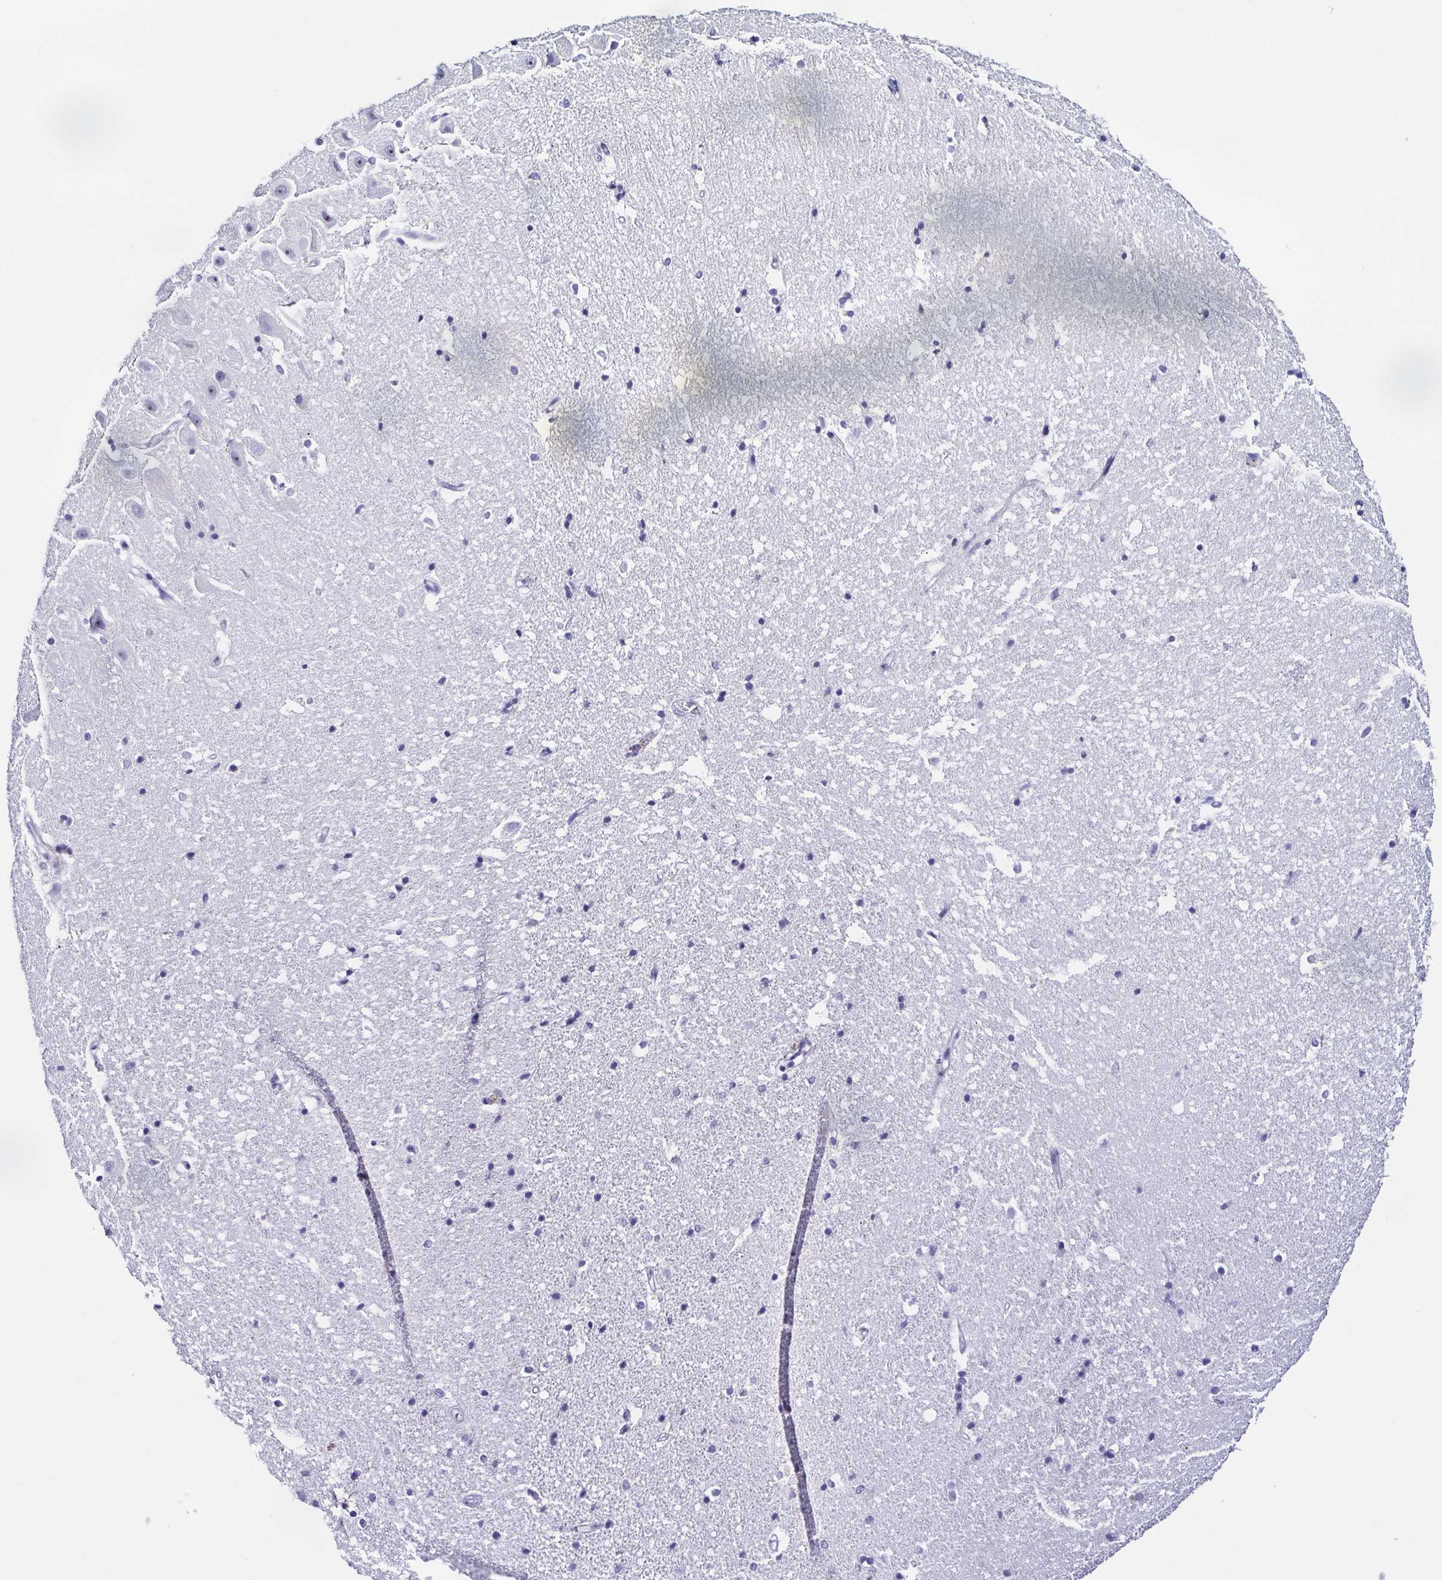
{"staining": {"intensity": "negative", "quantity": "none", "location": "none"}, "tissue": "hippocampus", "cell_type": "Glial cells", "image_type": "normal", "snomed": [{"axis": "morphology", "description": "Normal tissue, NOS"}, {"axis": "topography", "description": "Hippocampus"}], "caption": "DAB (3,3'-diaminobenzidine) immunohistochemical staining of benign hippocampus reveals no significant expression in glial cells.", "gene": "TNNT2", "patient": {"sex": "male", "age": 63}}